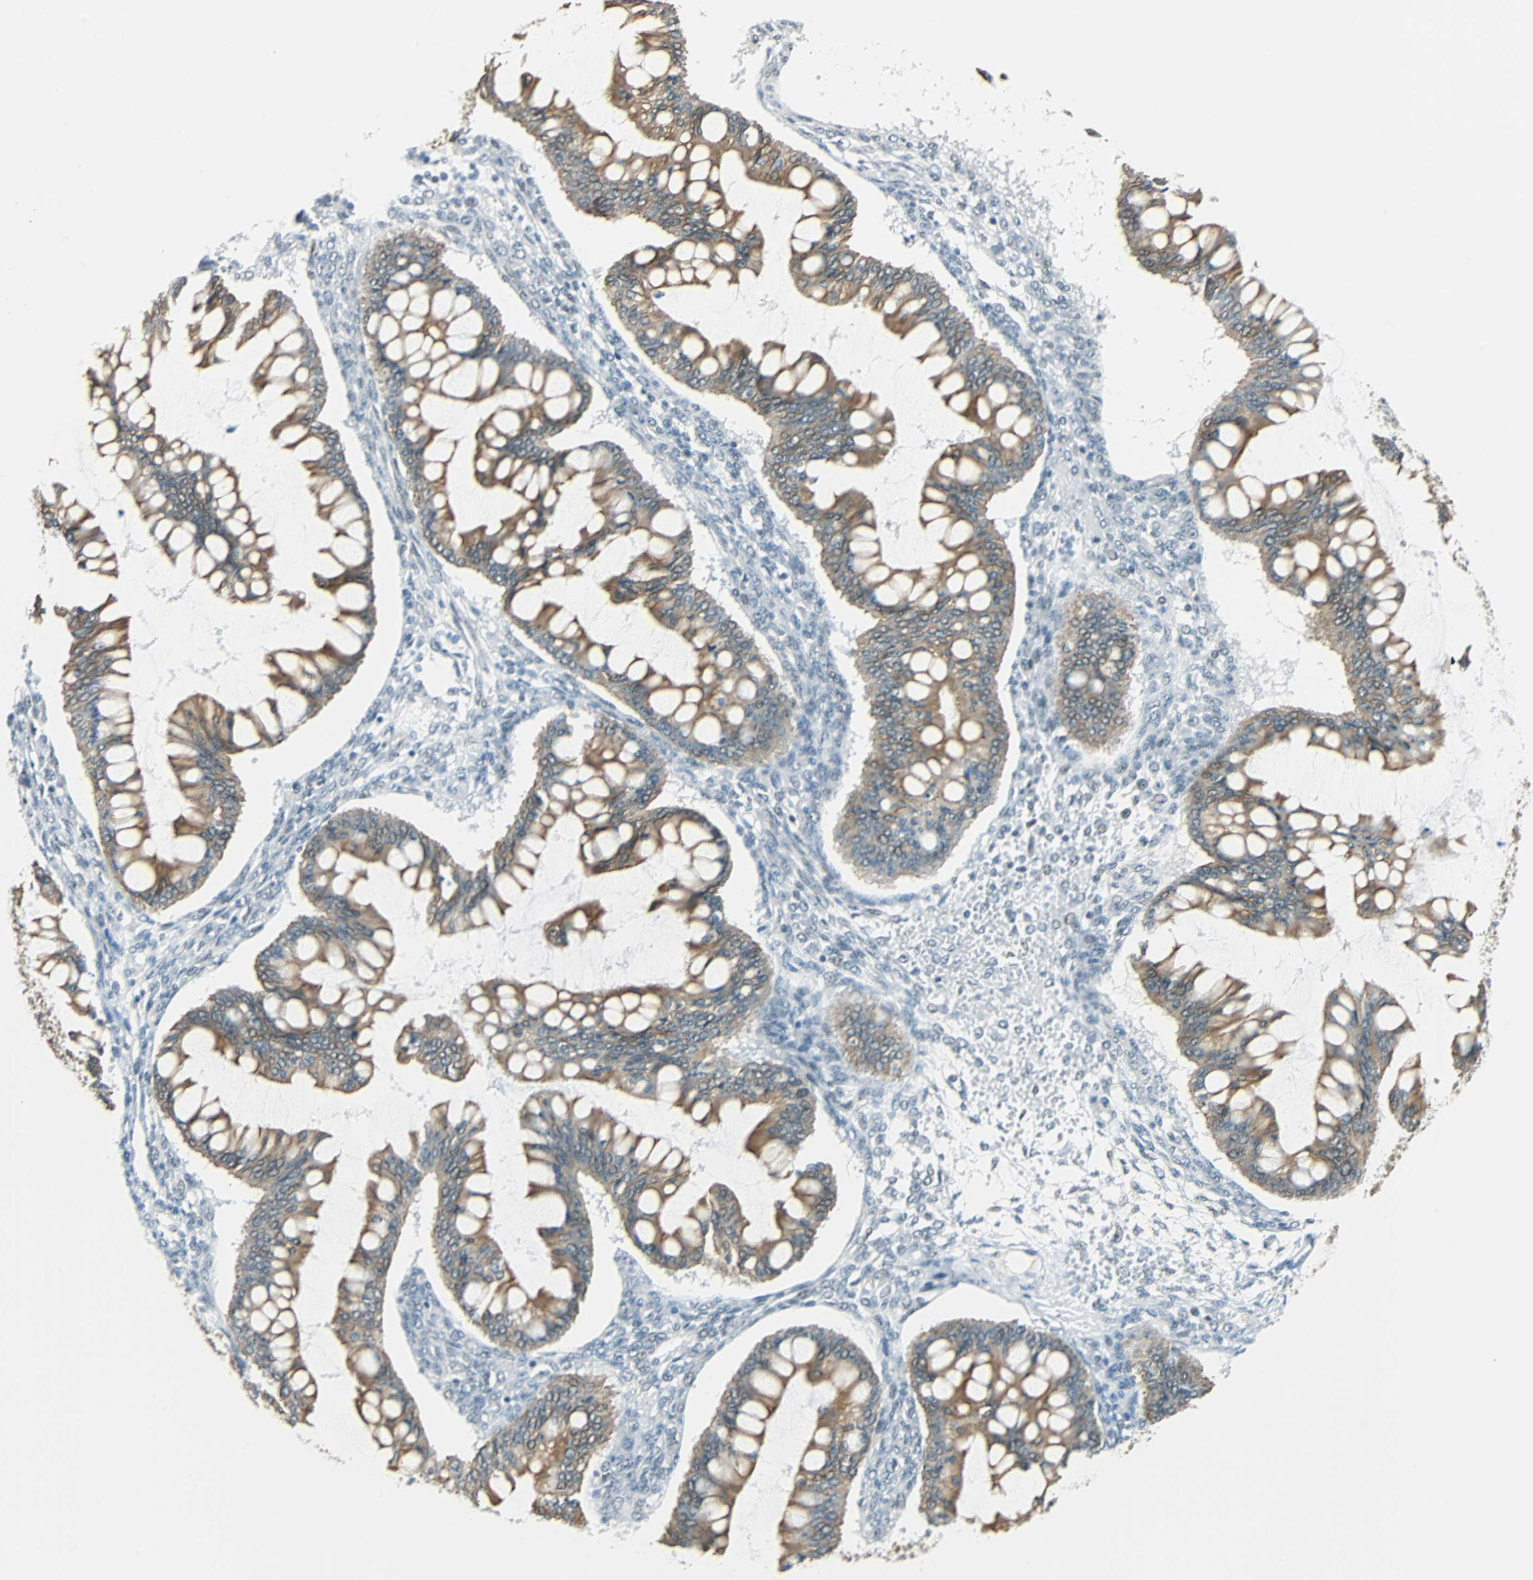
{"staining": {"intensity": "moderate", "quantity": ">75%", "location": "cytoplasmic/membranous"}, "tissue": "ovarian cancer", "cell_type": "Tumor cells", "image_type": "cancer", "snomed": [{"axis": "morphology", "description": "Cystadenocarcinoma, mucinous, NOS"}, {"axis": "topography", "description": "Ovary"}], "caption": "Immunohistochemical staining of ovarian cancer (mucinous cystadenocarcinoma) shows medium levels of moderate cytoplasmic/membranous positivity in about >75% of tumor cells.", "gene": "NELFE", "patient": {"sex": "female", "age": 73}}